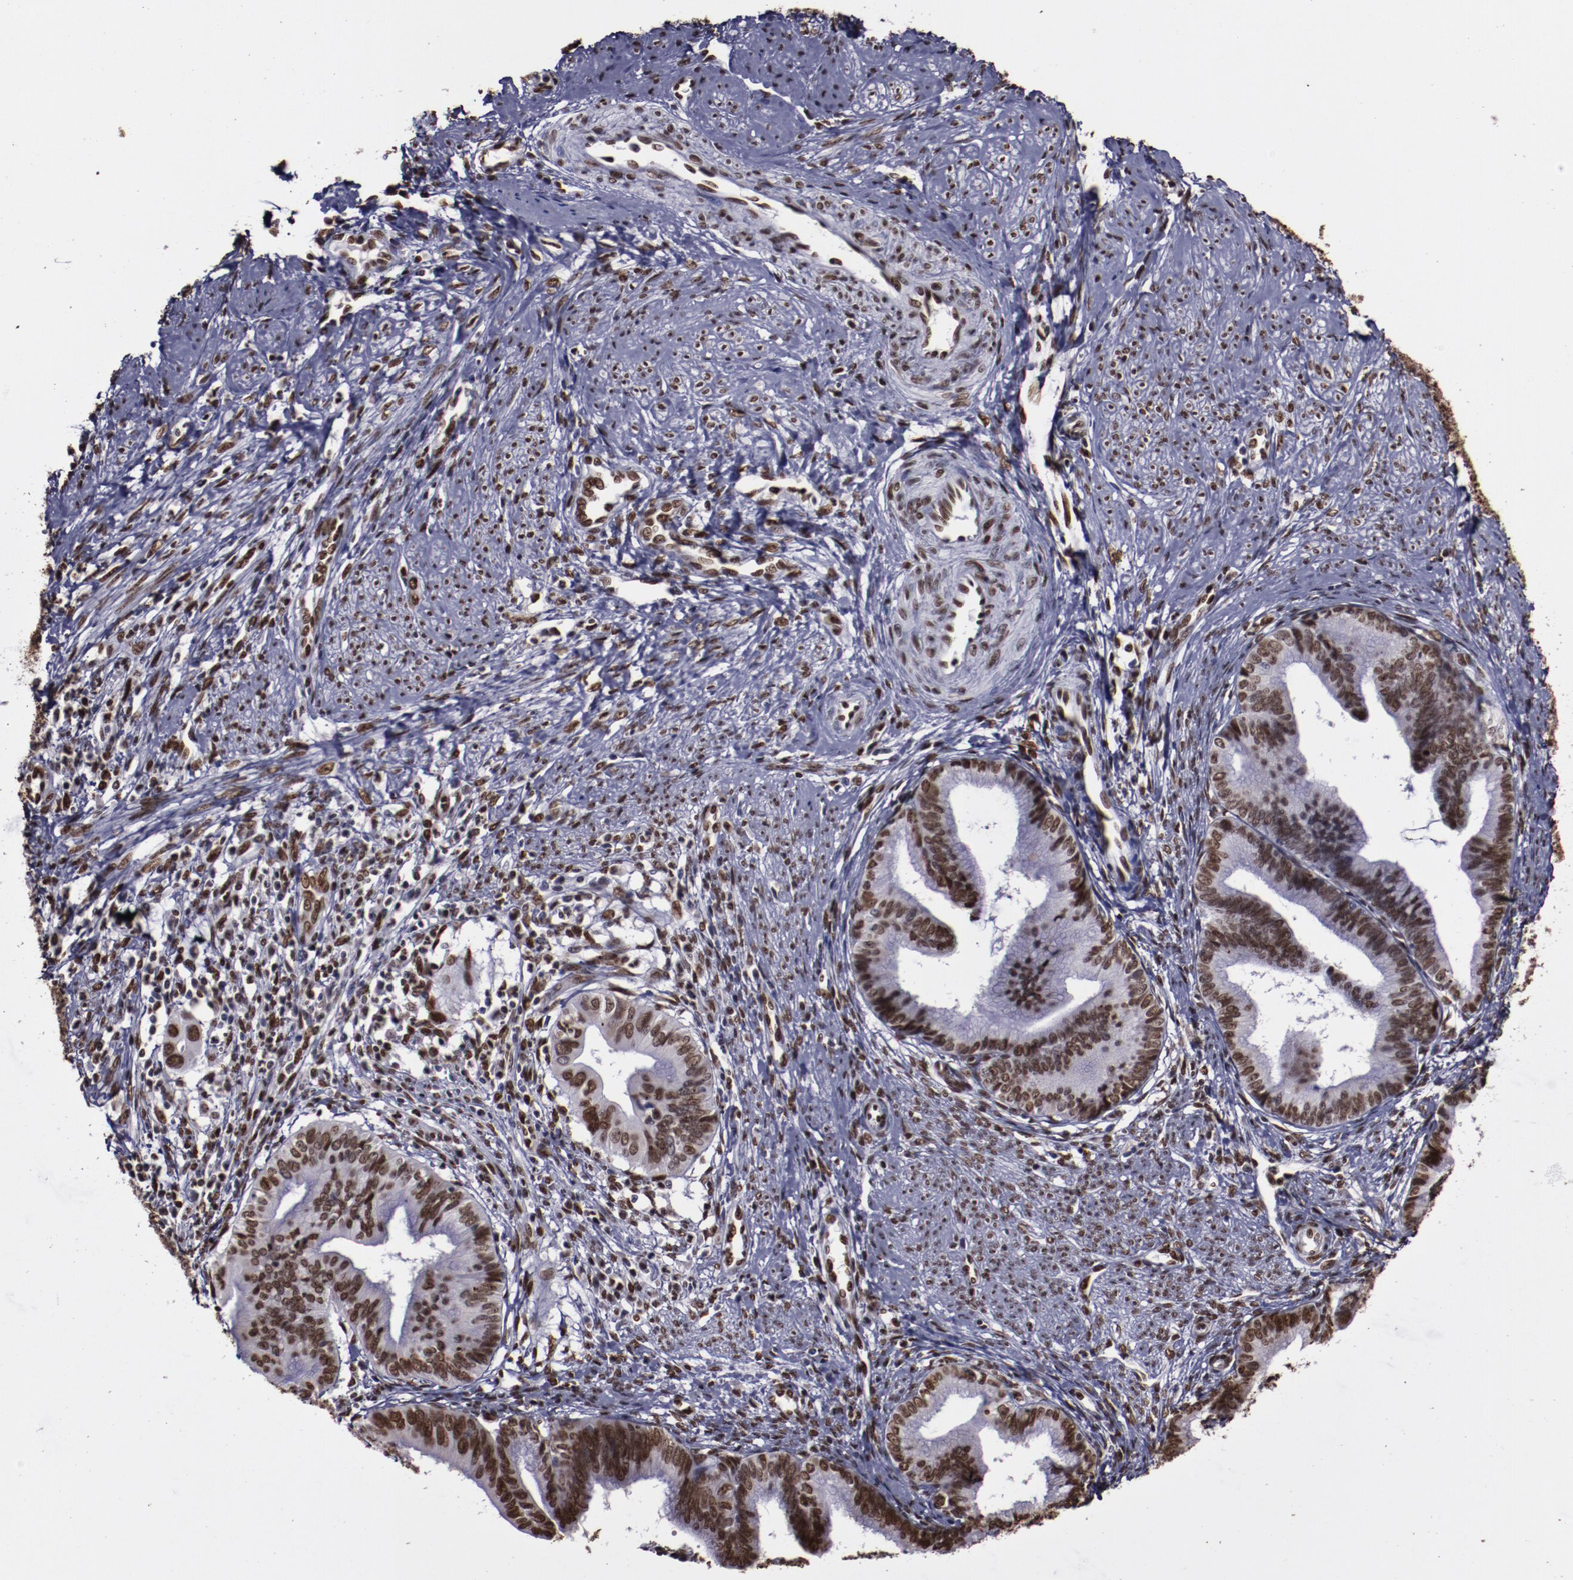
{"staining": {"intensity": "moderate", "quantity": ">75%", "location": "nuclear"}, "tissue": "cervical cancer", "cell_type": "Tumor cells", "image_type": "cancer", "snomed": [{"axis": "morphology", "description": "Adenocarcinoma, NOS"}, {"axis": "topography", "description": "Cervix"}], "caption": "Immunohistochemistry (IHC) image of neoplastic tissue: human cervical cancer (adenocarcinoma) stained using immunohistochemistry shows medium levels of moderate protein expression localized specifically in the nuclear of tumor cells, appearing as a nuclear brown color.", "gene": "APEX1", "patient": {"sex": "female", "age": 36}}